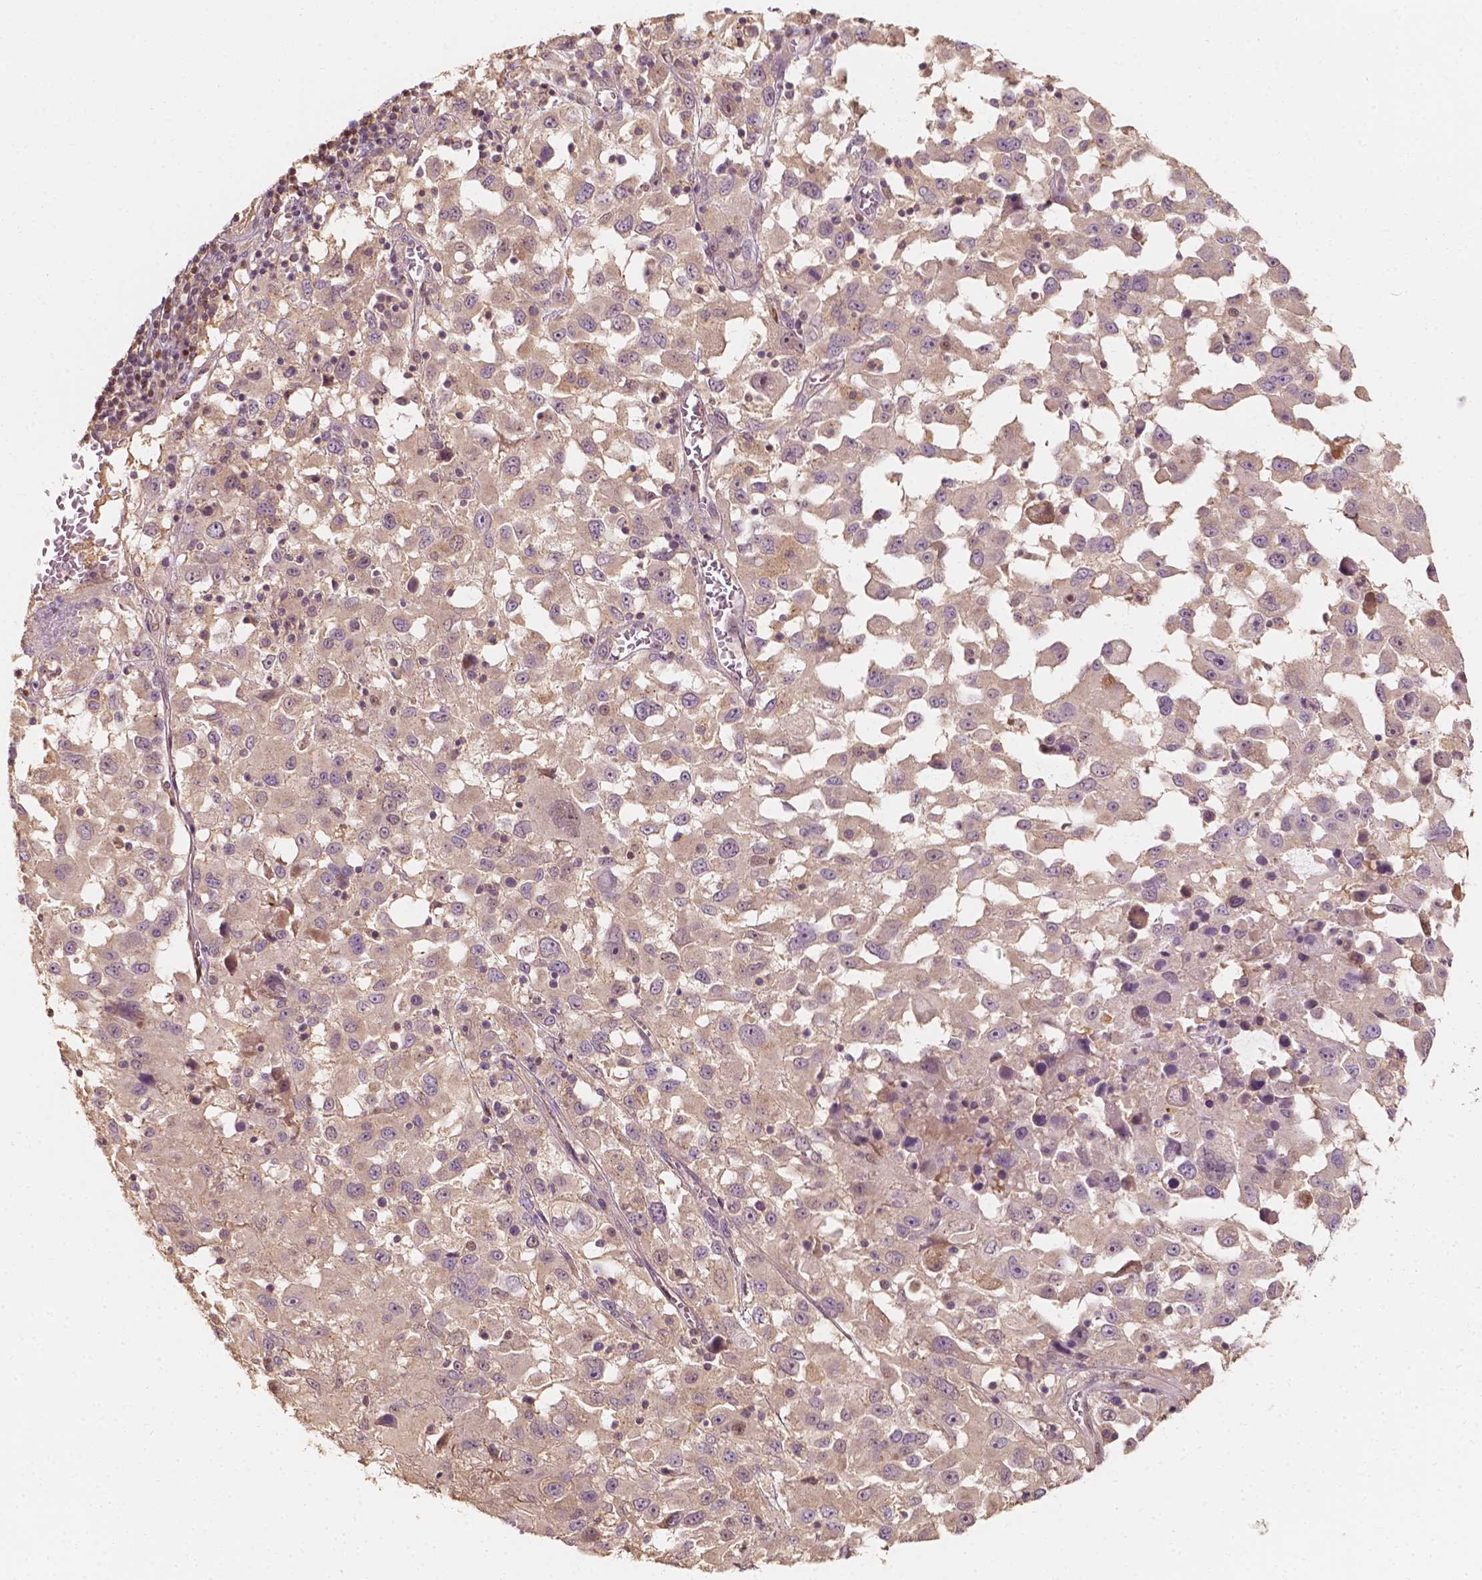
{"staining": {"intensity": "negative", "quantity": "none", "location": "none"}, "tissue": "melanoma", "cell_type": "Tumor cells", "image_type": "cancer", "snomed": [{"axis": "morphology", "description": "Malignant melanoma, Metastatic site"}, {"axis": "topography", "description": "Soft tissue"}], "caption": "Protein analysis of malignant melanoma (metastatic site) shows no significant positivity in tumor cells. The staining is performed using DAB brown chromogen with nuclei counter-stained in using hematoxylin.", "gene": "TBC1D17", "patient": {"sex": "male", "age": 50}}